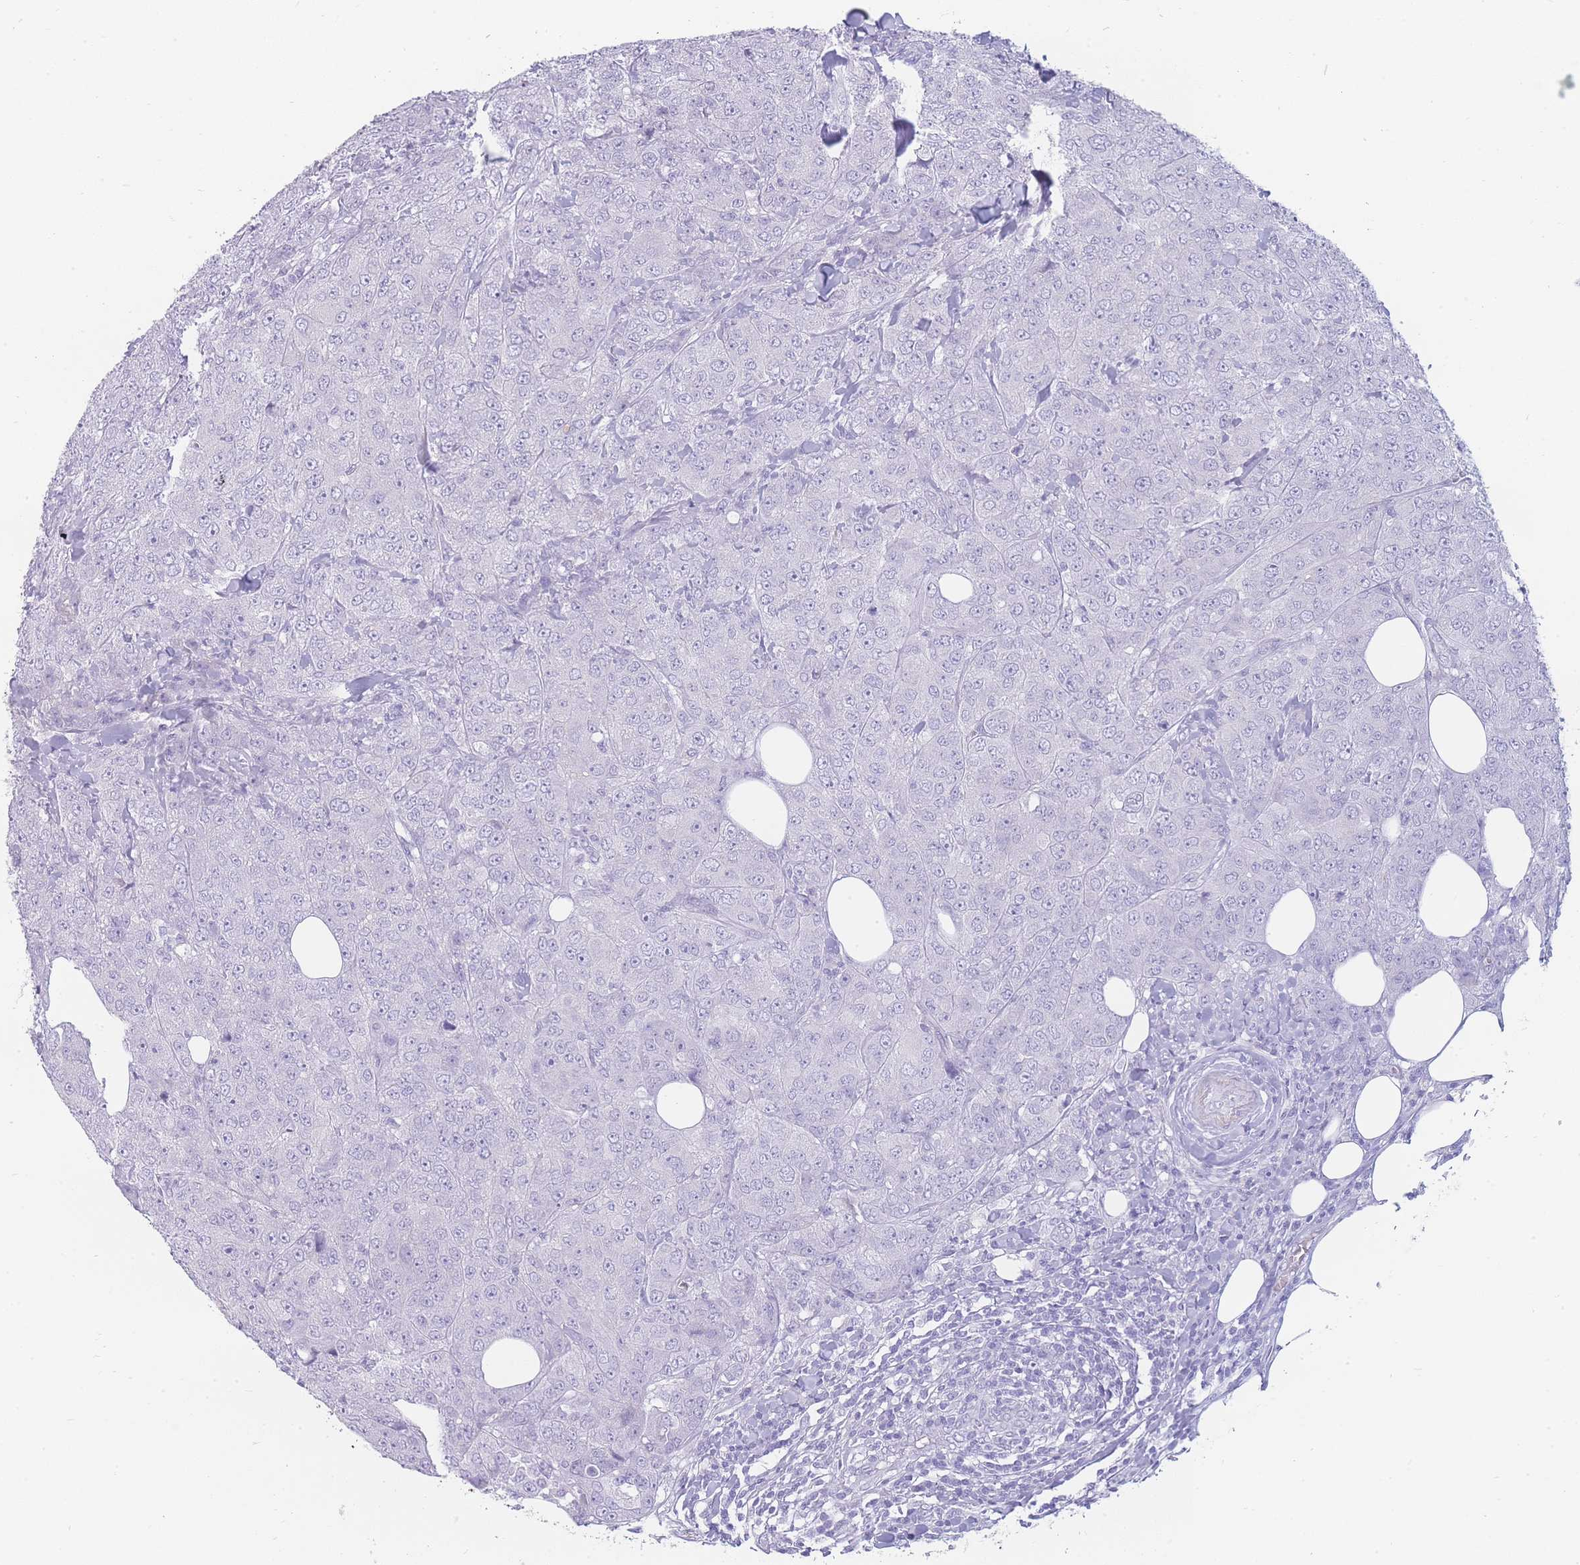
{"staining": {"intensity": "negative", "quantity": "none", "location": "none"}, "tissue": "breast cancer", "cell_type": "Tumor cells", "image_type": "cancer", "snomed": [{"axis": "morphology", "description": "Duct carcinoma"}, {"axis": "topography", "description": "Breast"}], "caption": "Intraductal carcinoma (breast) stained for a protein using immunohistochemistry (IHC) exhibits no staining tumor cells.", "gene": "UPK1A", "patient": {"sex": "female", "age": 43}}